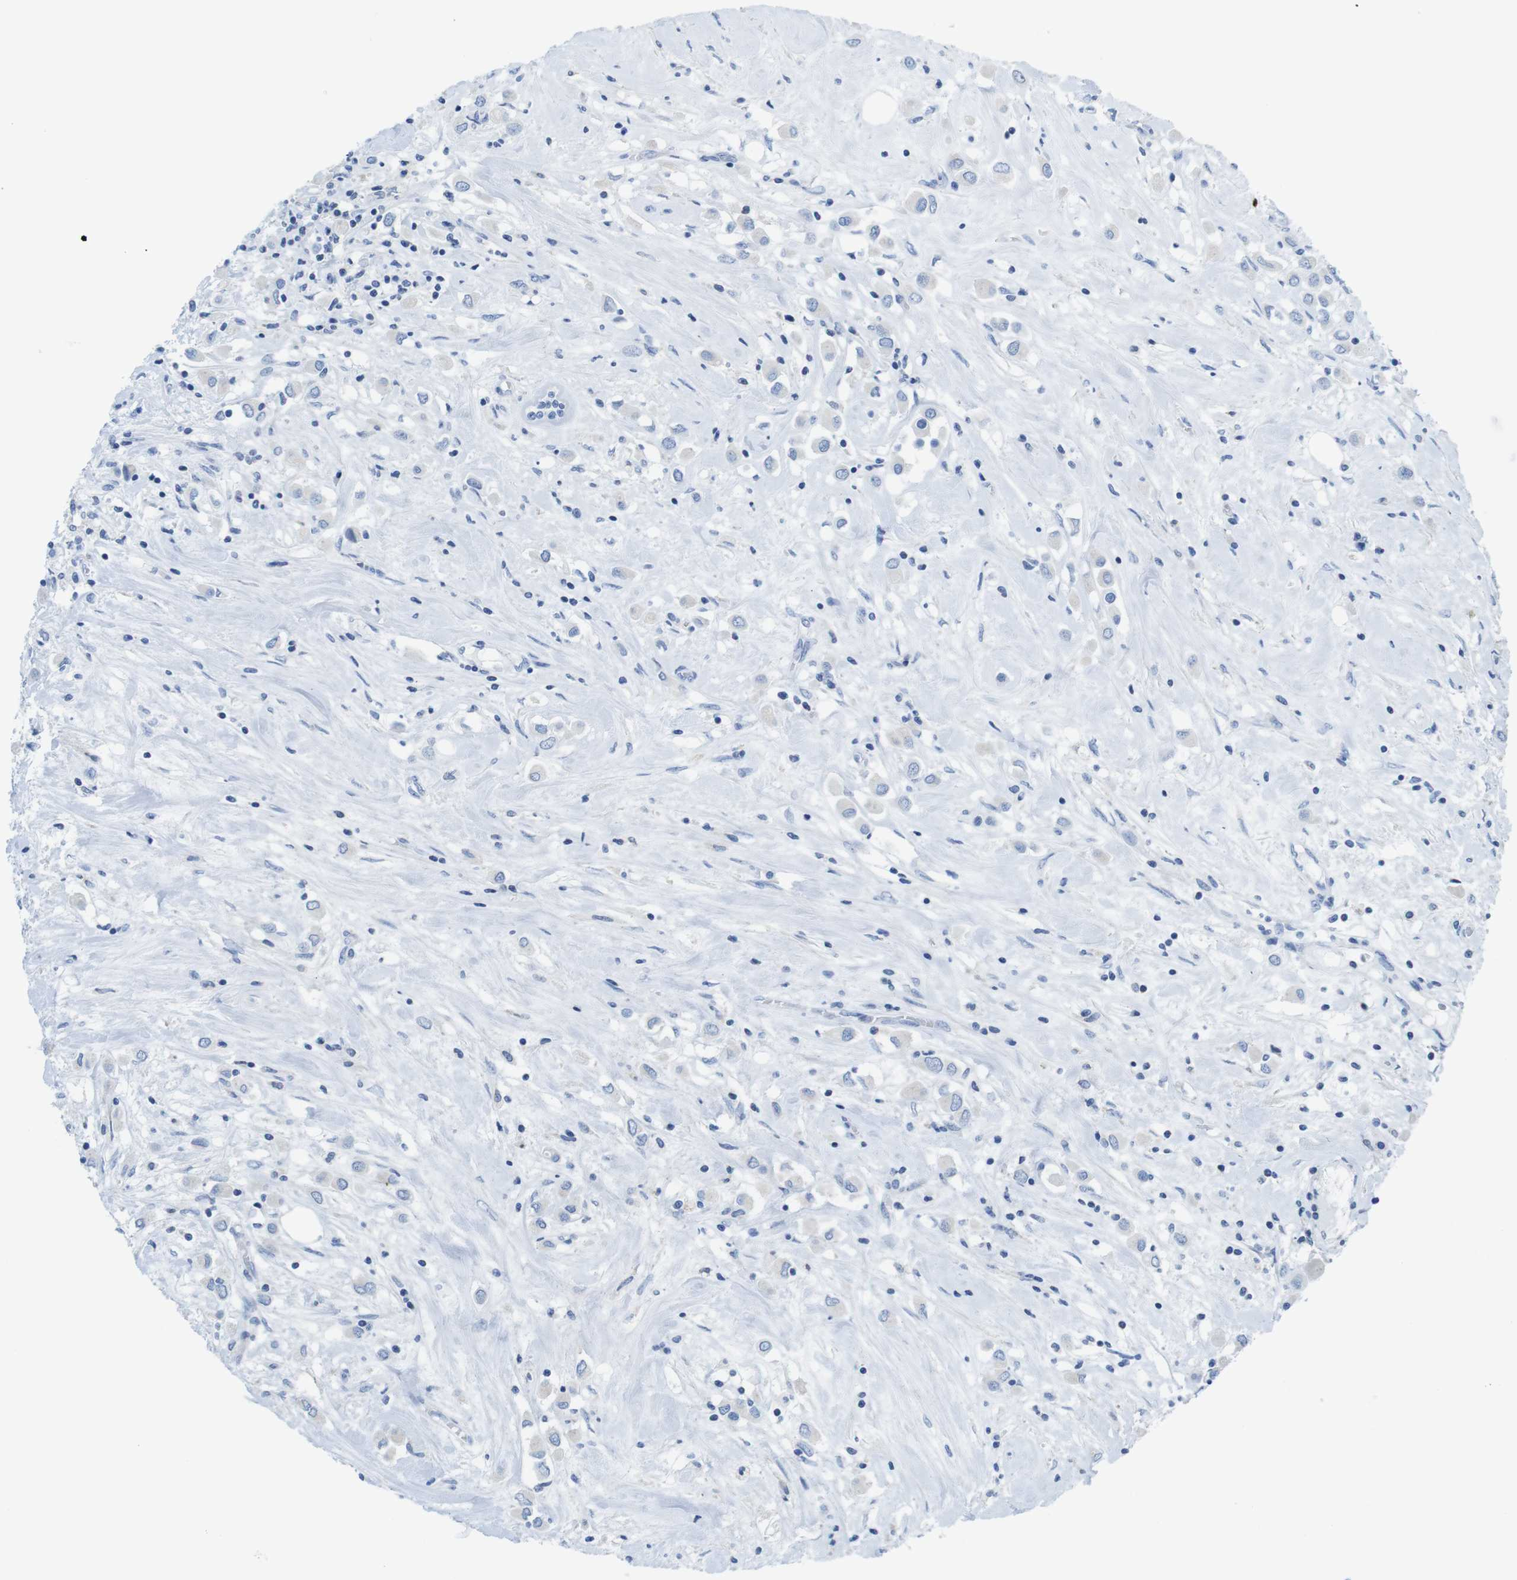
{"staining": {"intensity": "negative", "quantity": "none", "location": "none"}, "tissue": "breast cancer", "cell_type": "Tumor cells", "image_type": "cancer", "snomed": [{"axis": "morphology", "description": "Duct carcinoma"}, {"axis": "topography", "description": "Breast"}], "caption": "Tumor cells show no significant protein positivity in breast cancer.", "gene": "ASIC5", "patient": {"sex": "female", "age": 61}}